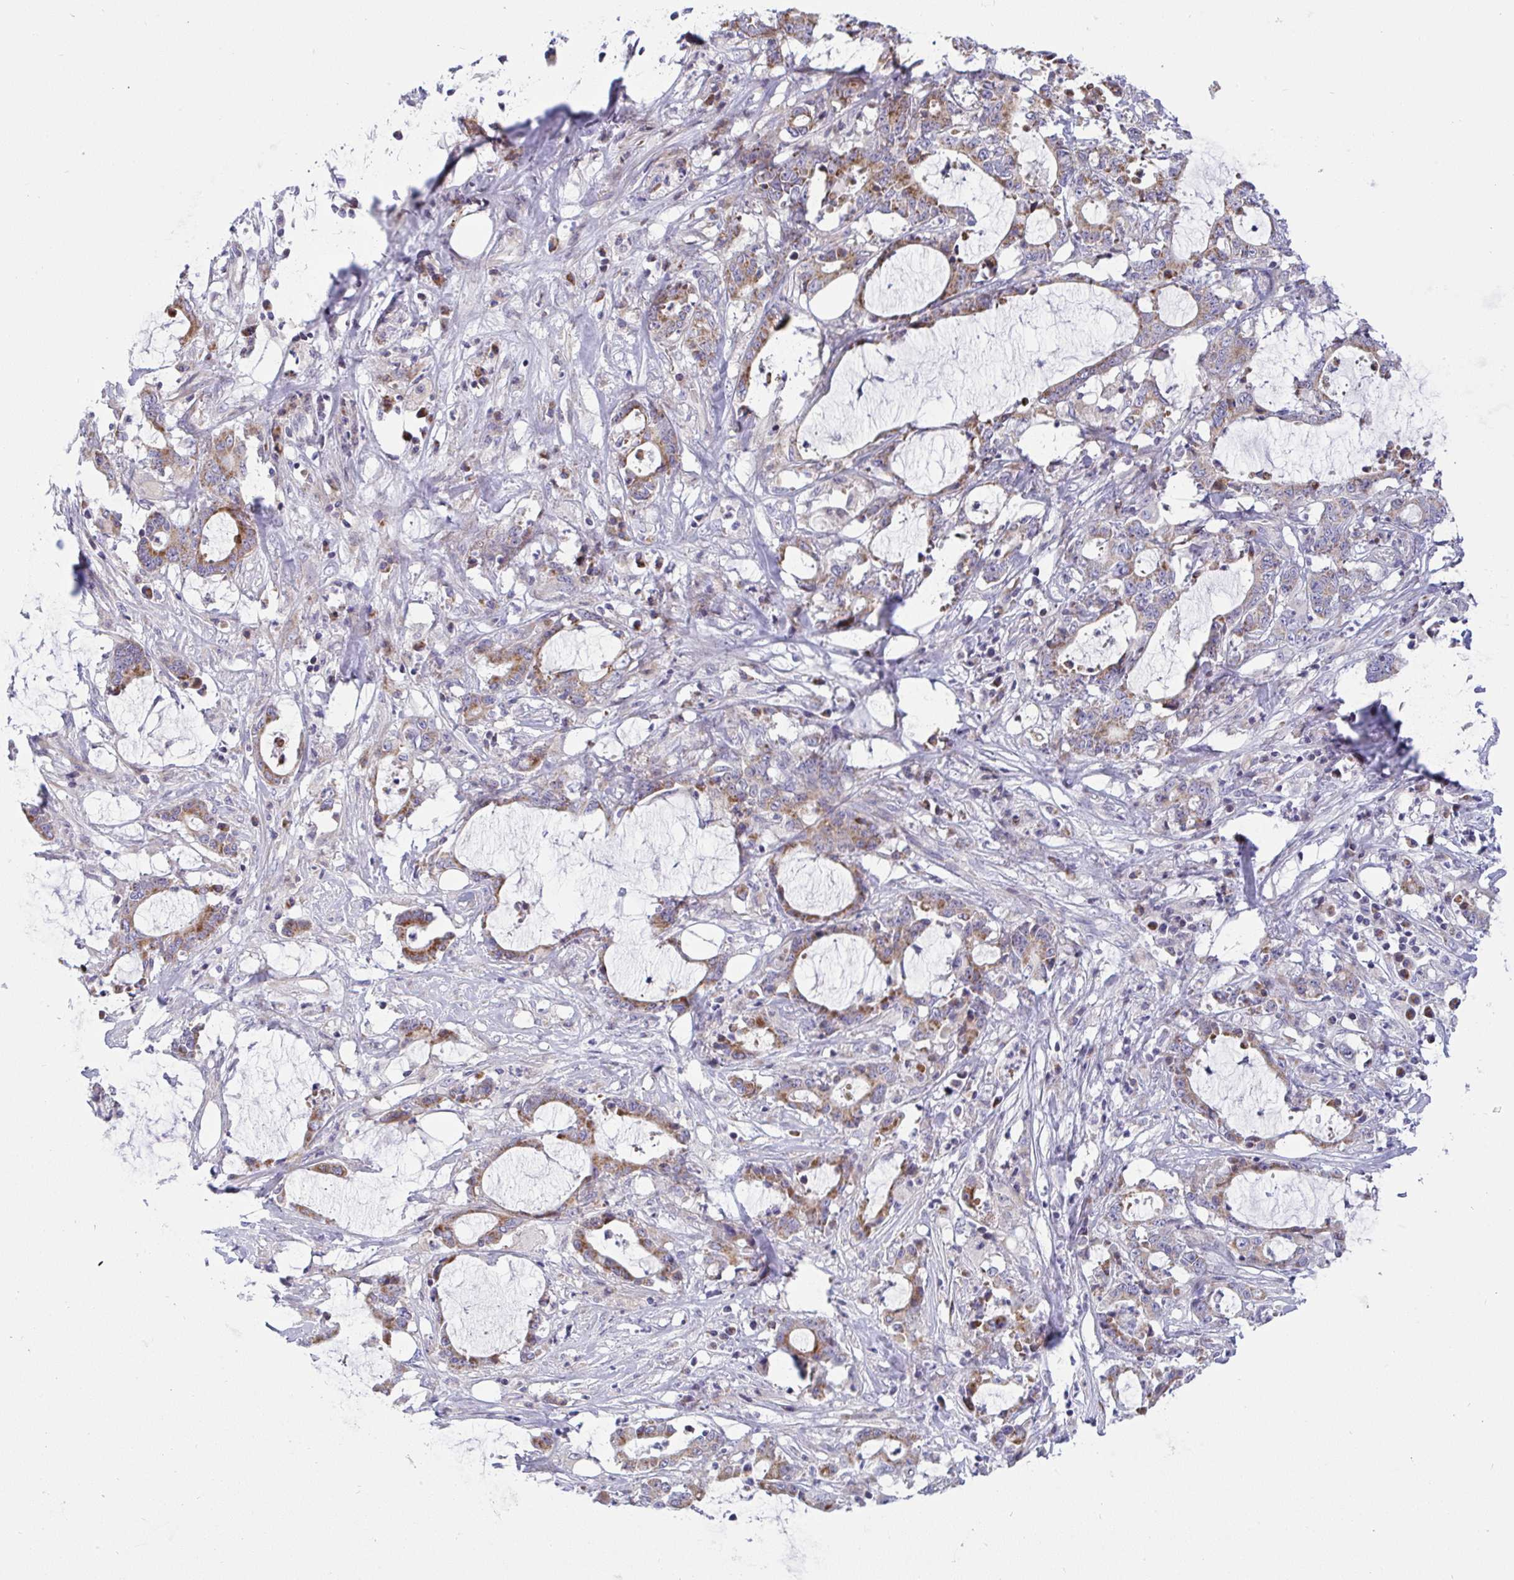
{"staining": {"intensity": "moderate", "quantity": ">75%", "location": "cytoplasmic/membranous"}, "tissue": "stomach cancer", "cell_type": "Tumor cells", "image_type": "cancer", "snomed": [{"axis": "morphology", "description": "Adenocarcinoma, NOS"}, {"axis": "topography", "description": "Stomach, upper"}], "caption": "Immunohistochemical staining of stomach adenocarcinoma displays medium levels of moderate cytoplasmic/membranous protein staining in approximately >75% of tumor cells.", "gene": "NTN1", "patient": {"sex": "male", "age": 68}}